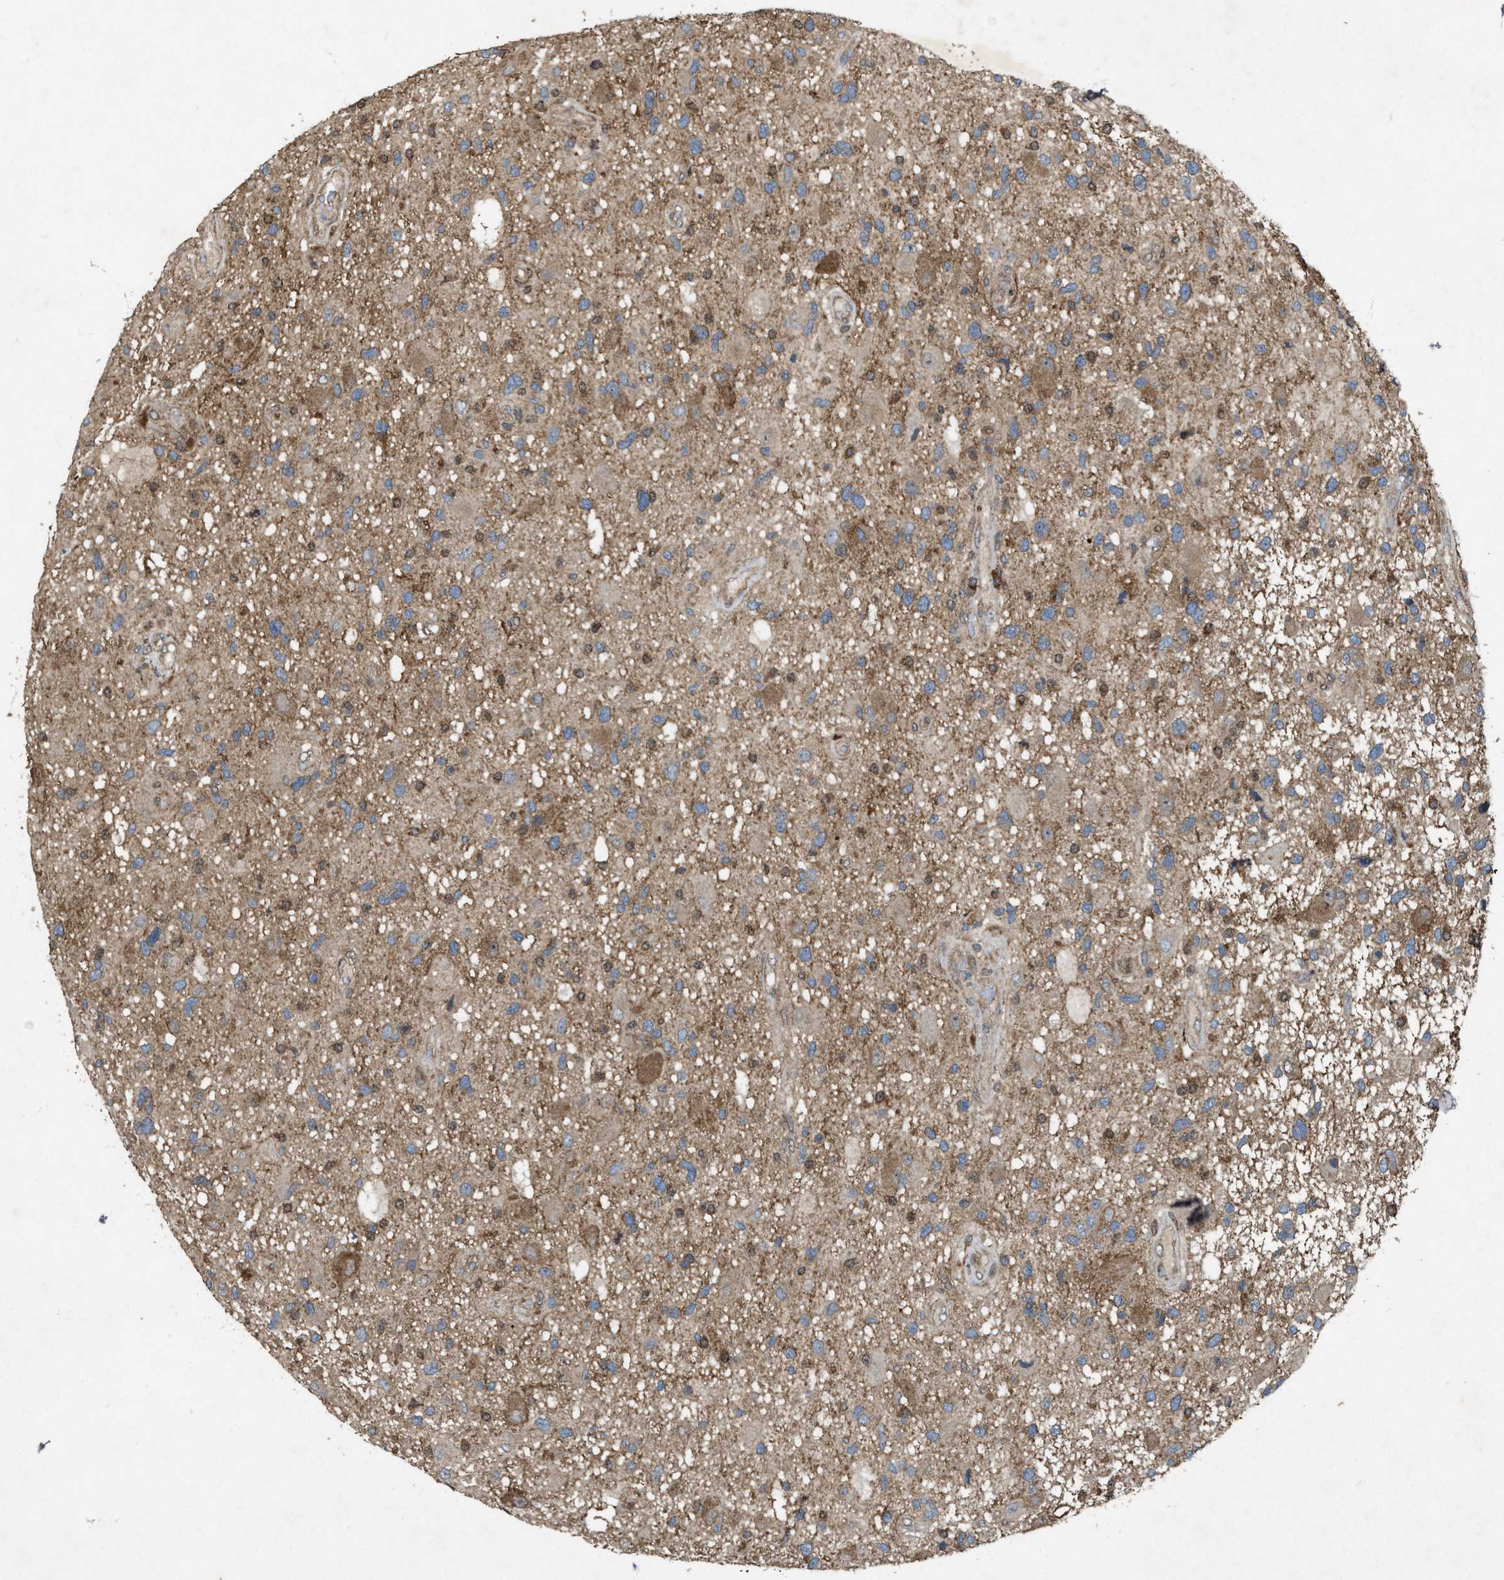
{"staining": {"intensity": "weak", "quantity": "25%-75%", "location": "cytoplasmic/membranous"}, "tissue": "glioma", "cell_type": "Tumor cells", "image_type": "cancer", "snomed": [{"axis": "morphology", "description": "Glioma, malignant, High grade"}, {"axis": "topography", "description": "Brain"}], "caption": "Immunohistochemical staining of human malignant high-grade glioma demonstrates low levels of weak cytoplasmic/membranous positivity in about 25%-75% of tumor cells. The staining is performed using DAB brown chromogen to label protein expression. The nuclei are counter-stained blue using hematoxylin.", "gene": "PDP2", "patient": {"sex": "male", "age": 33}}